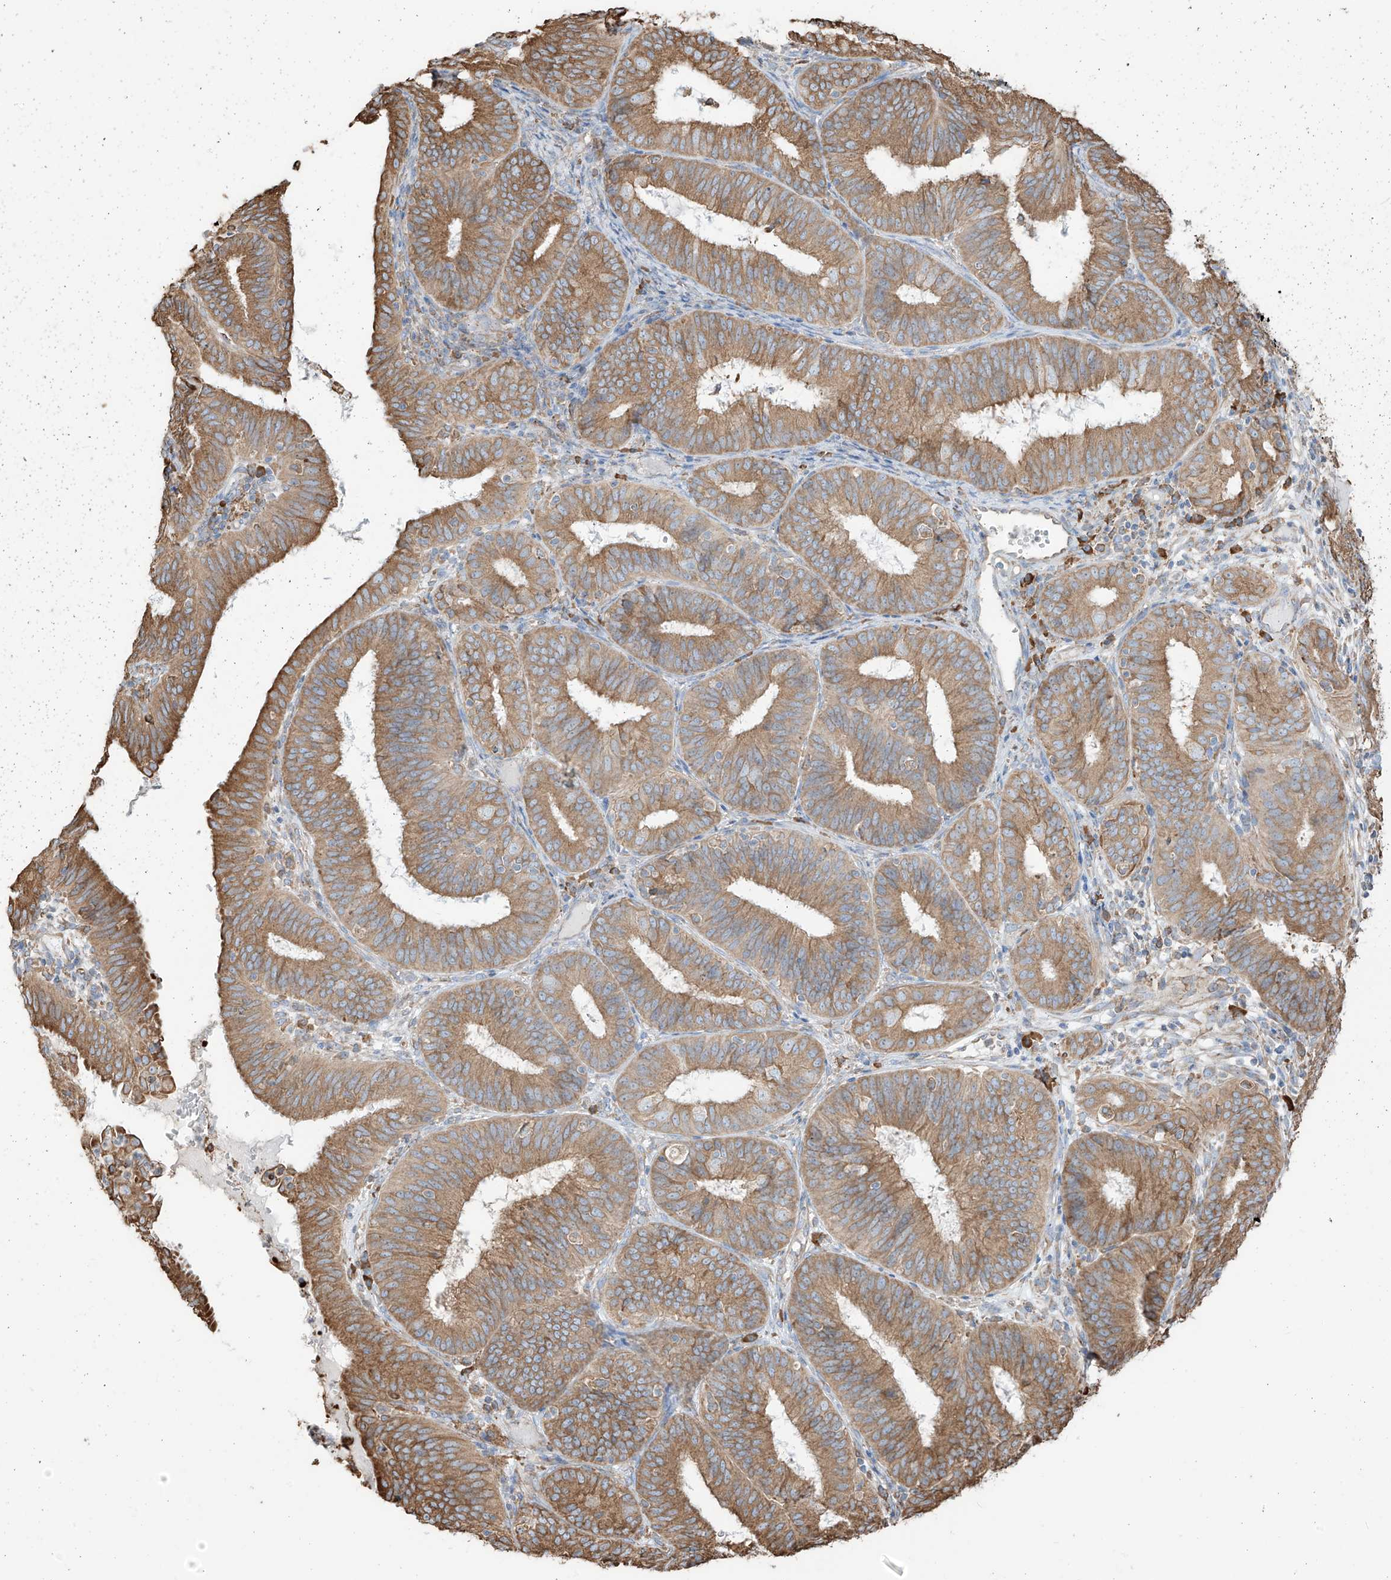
{"staining": {"intensity": "moderate", "quantity": ">75%", "location": "cytoplasmic/membranous"}, "tissue": "endometrial cancer", "cell_type": "Tumor cells", "image_type": "cancer", "snomed": [{"axis": "morphology", "description": "Adenocarcinoma, NOS"}, {"axis": "topography", "description": "Endometrium"}], "caption": "IHC of human endometrial adenocarcinoma exhibits medium levels of moderate cytoplasmic/membranous expression in about >75% of tumor cells. (brown staining indicates protein expression, while blue staining denotes nuclei).", "gene": "PDIA6", "patient": {"sex": "female", "age": 51}}